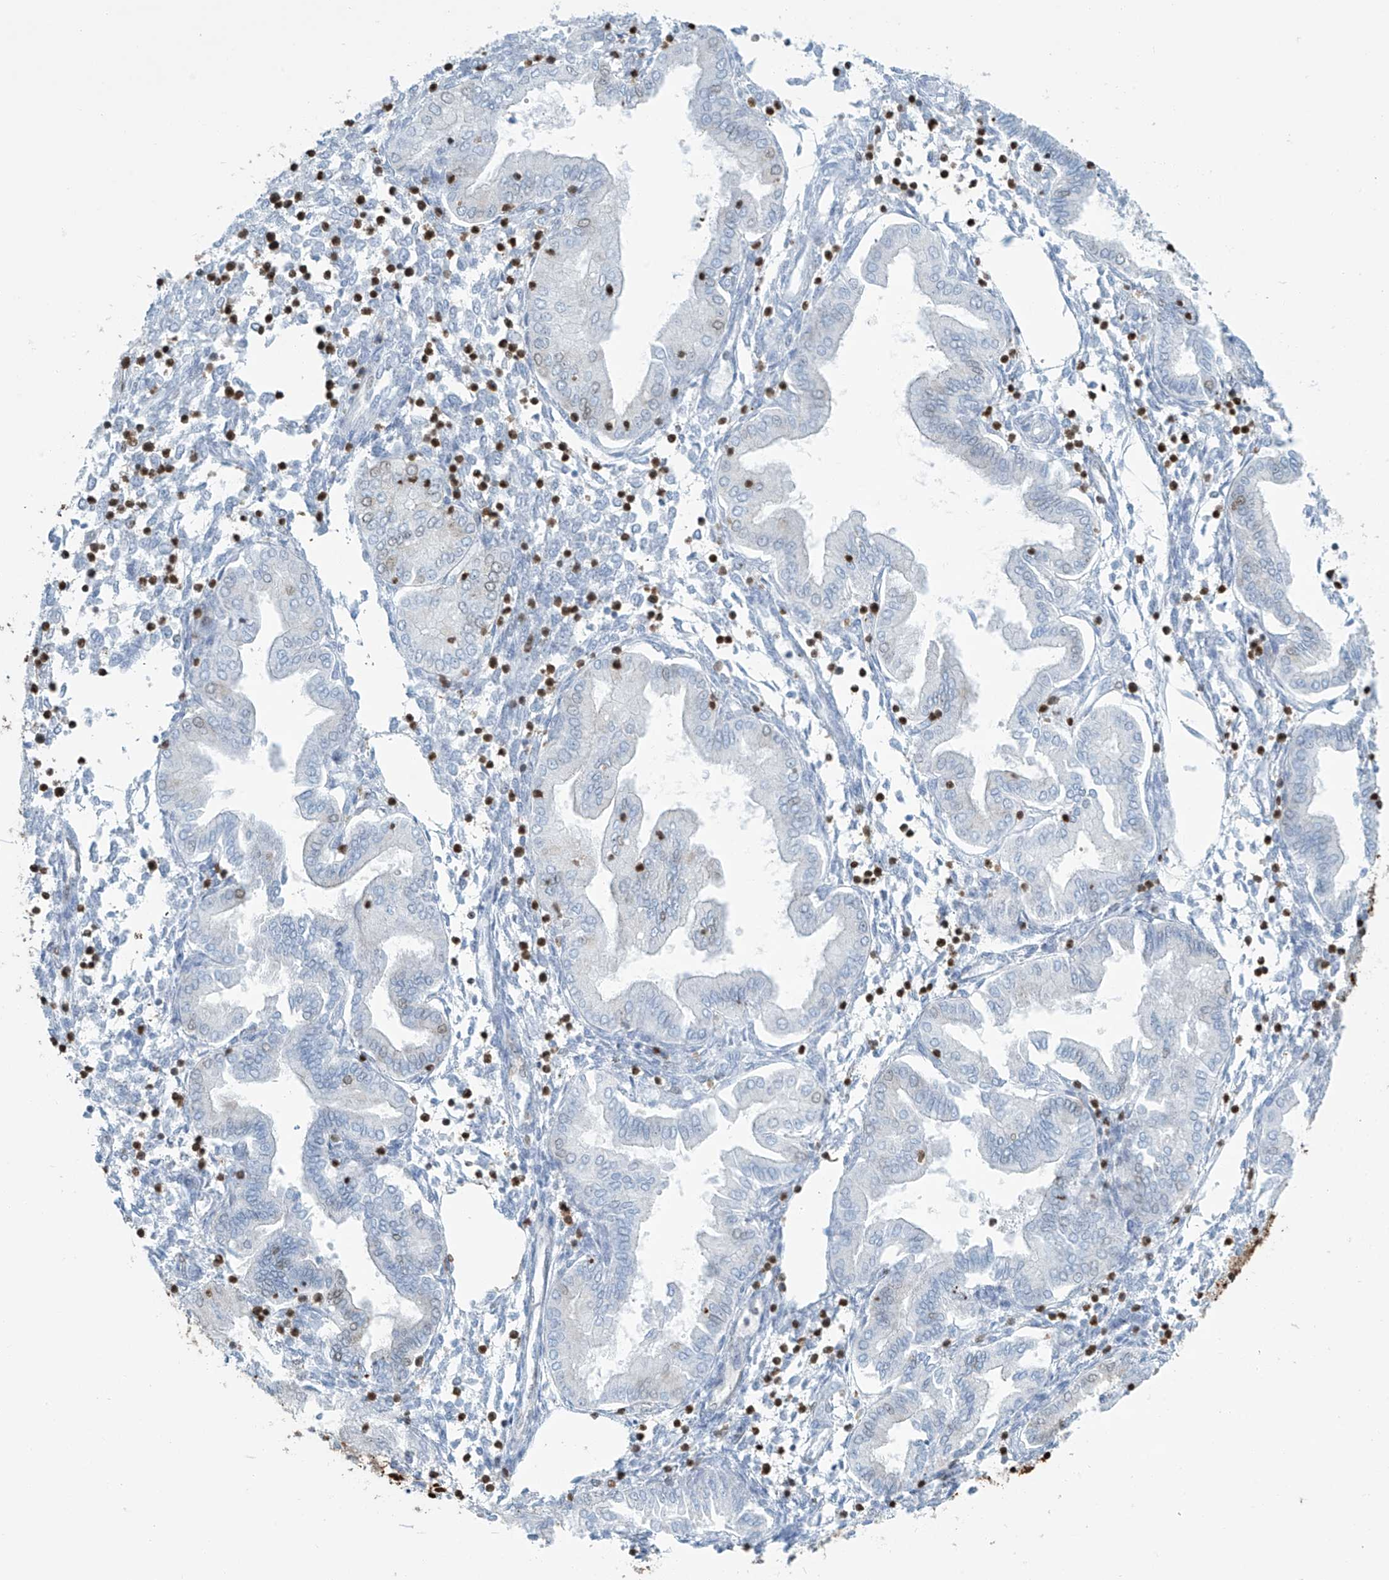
{"staining": {"intensity": "strong", "quantity": "25%-75%", "location": "nuclear"}, "tissue": "endometrium", "cell_type": "Cells in endometrial stroma", "image_type": "normal", "snomed": [{"axis": "morphology", "description": "Normal tissue, NOS"}, {"axis": "topography", "description": "Endometrium"}], "caption": "The immunohistochemical stain highlights strong nuclear positivity in cells in endometrial stroma of unremarkable endometrium.", "gene": "ENSG00000257390", "patient": {"sex": "female", "age": 53}}